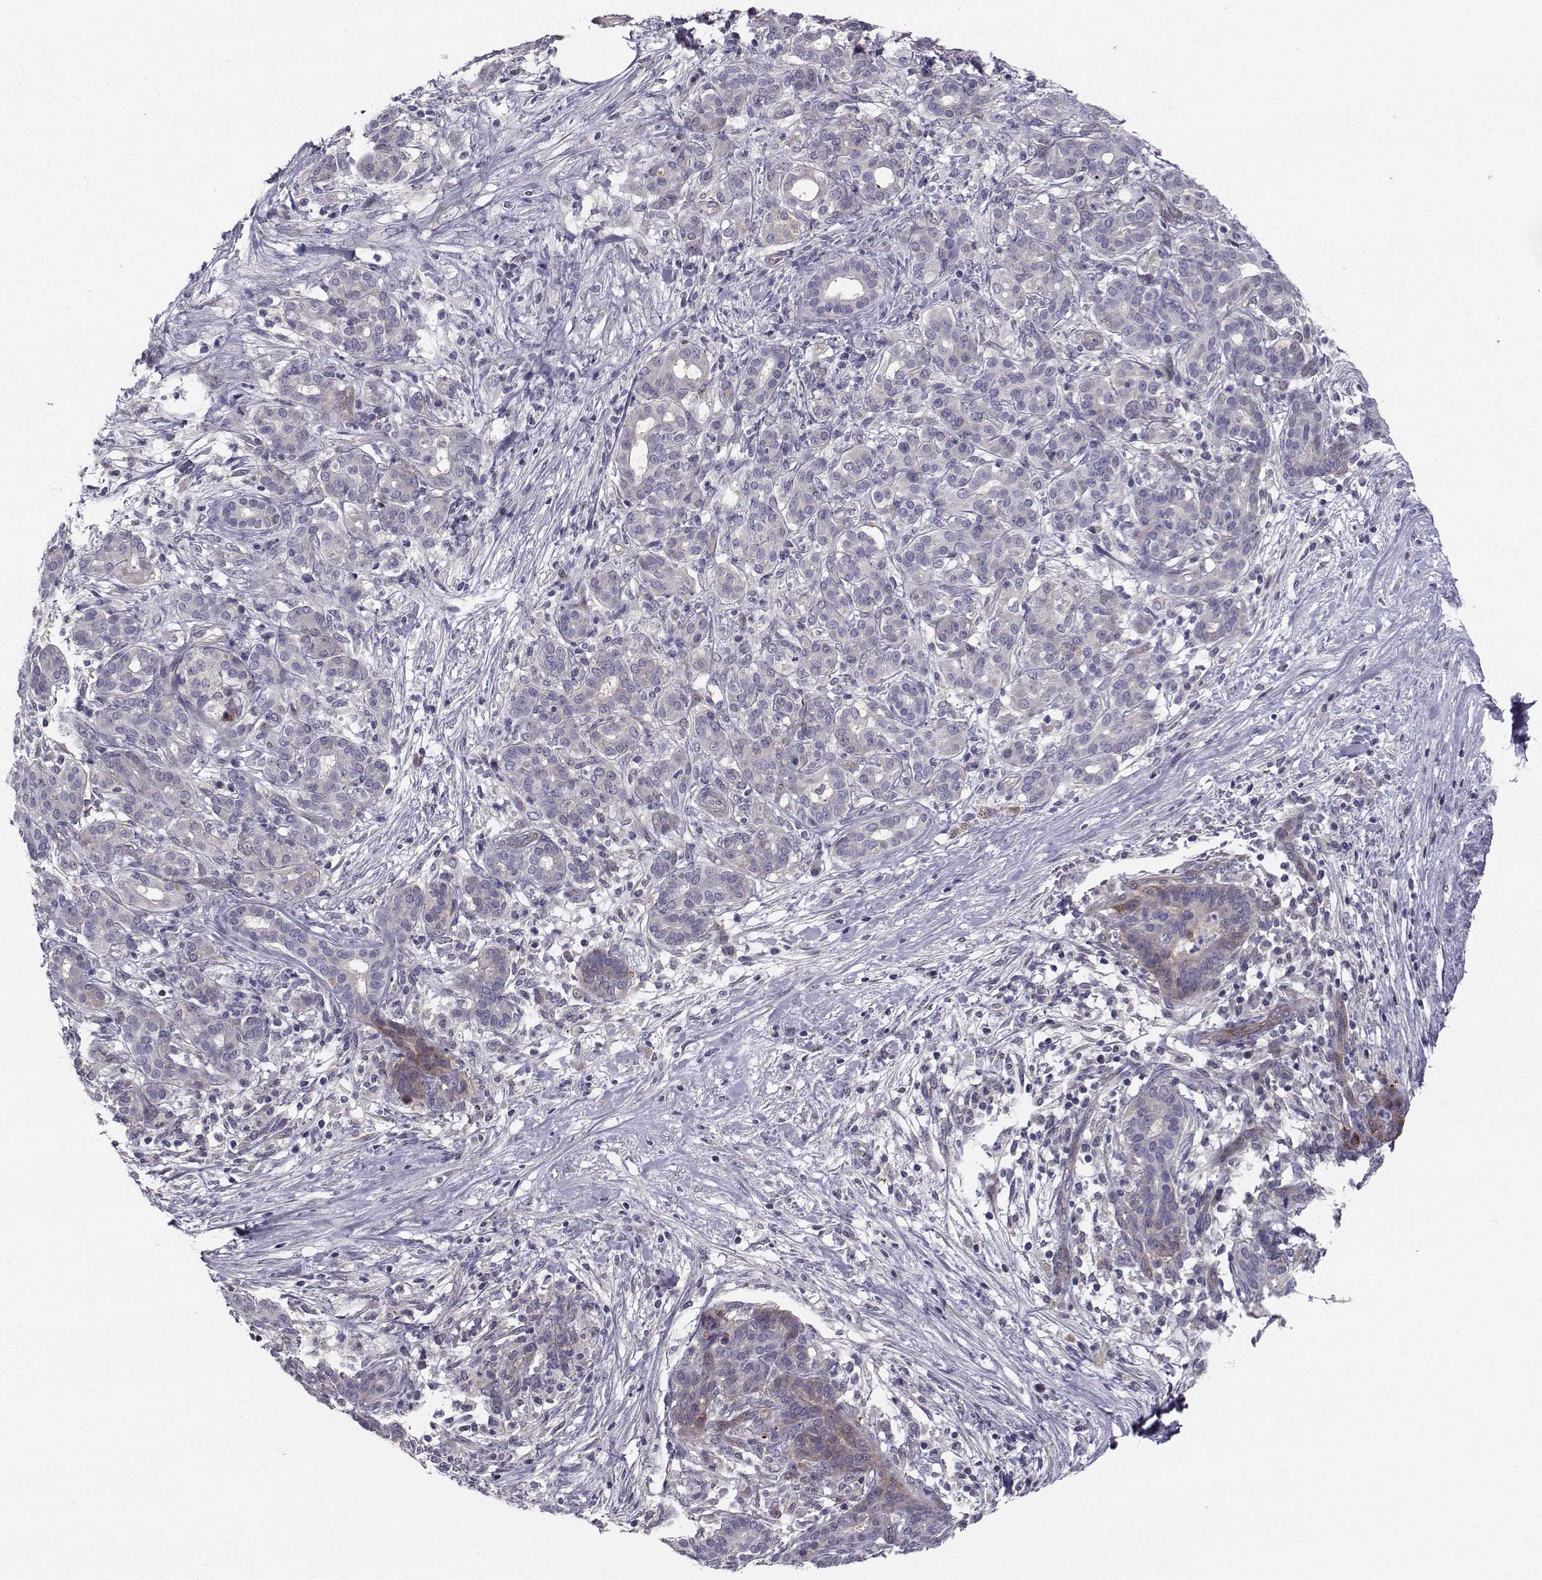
{"staining": {"intensity": "negative", "quantity": "none", "location": "none"}, "tissue": "pancreatic cancer", "cell_type": "Tumor cells", "image_type": "cancer", "snomed": [{"axis": "morphology", "description": "Adenocarcinoma, NOS"}, {"axis": "topography", "description": "Pancreas"}], "caption": "This is an immunohistochemistry photomicrograph of pancreatic adenocarcinoma. There is no expression in tumor cells.", "gene": "HSP90AB1", "patient": {"sex": "male", "age": 44}}